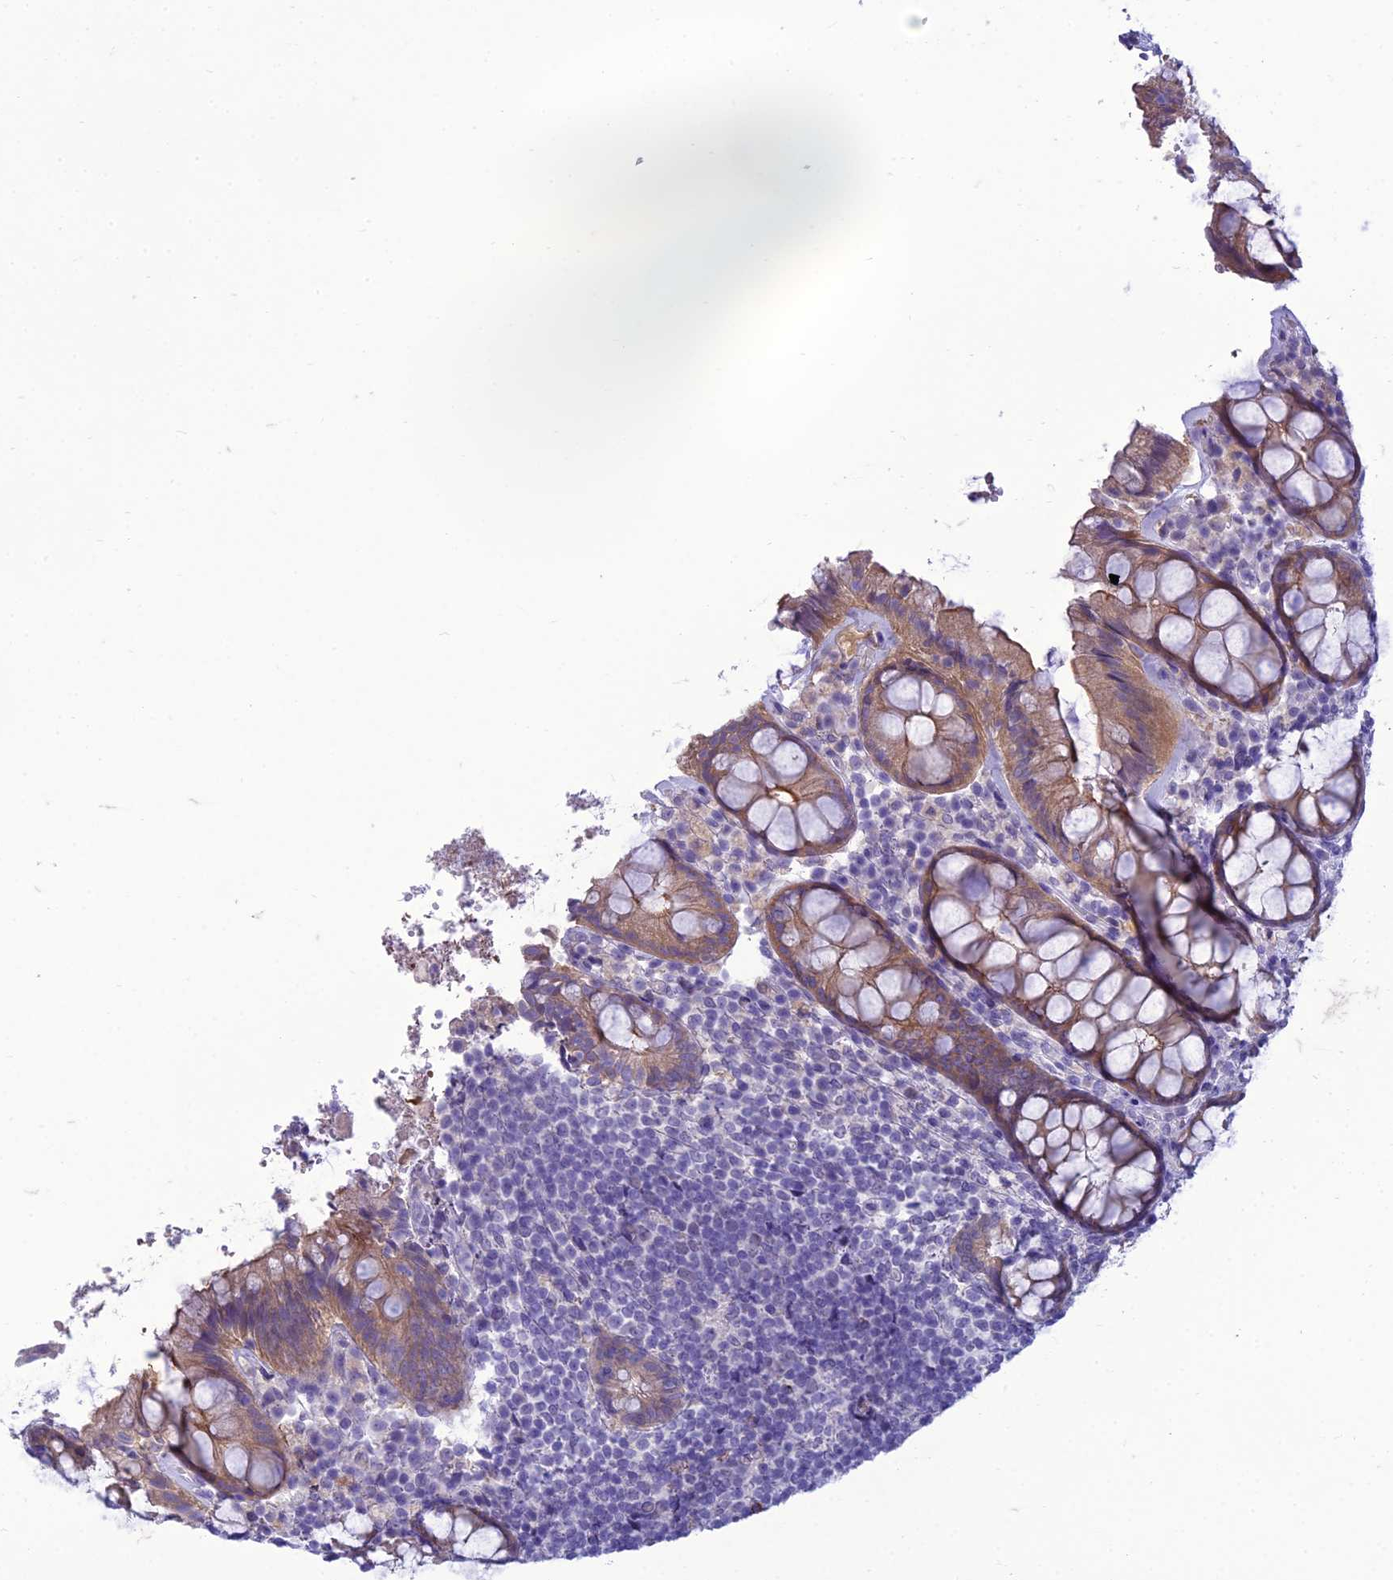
{"staining": {"intensity": "moderate", "quantity": ">75%", "location": "cytoplasmic/membranous"}, "tissue": "rectum", "cell_type": "Glandular cells", "image_type": "normal", "snomed": [{"axis": "morphology", "description": "Normal tissue, NOS"}, {"axis": "topography", "description": "Rectum"}], "caption": "DAB immunohistochemical staining of benign rectum reveals moderate cytoplasmic/membranous protein staining in about >75% of glandular cells. Nuclei are stained in blue.", "gene": "ANKS4B", "patient": {"sex": "male", "age": 83}}